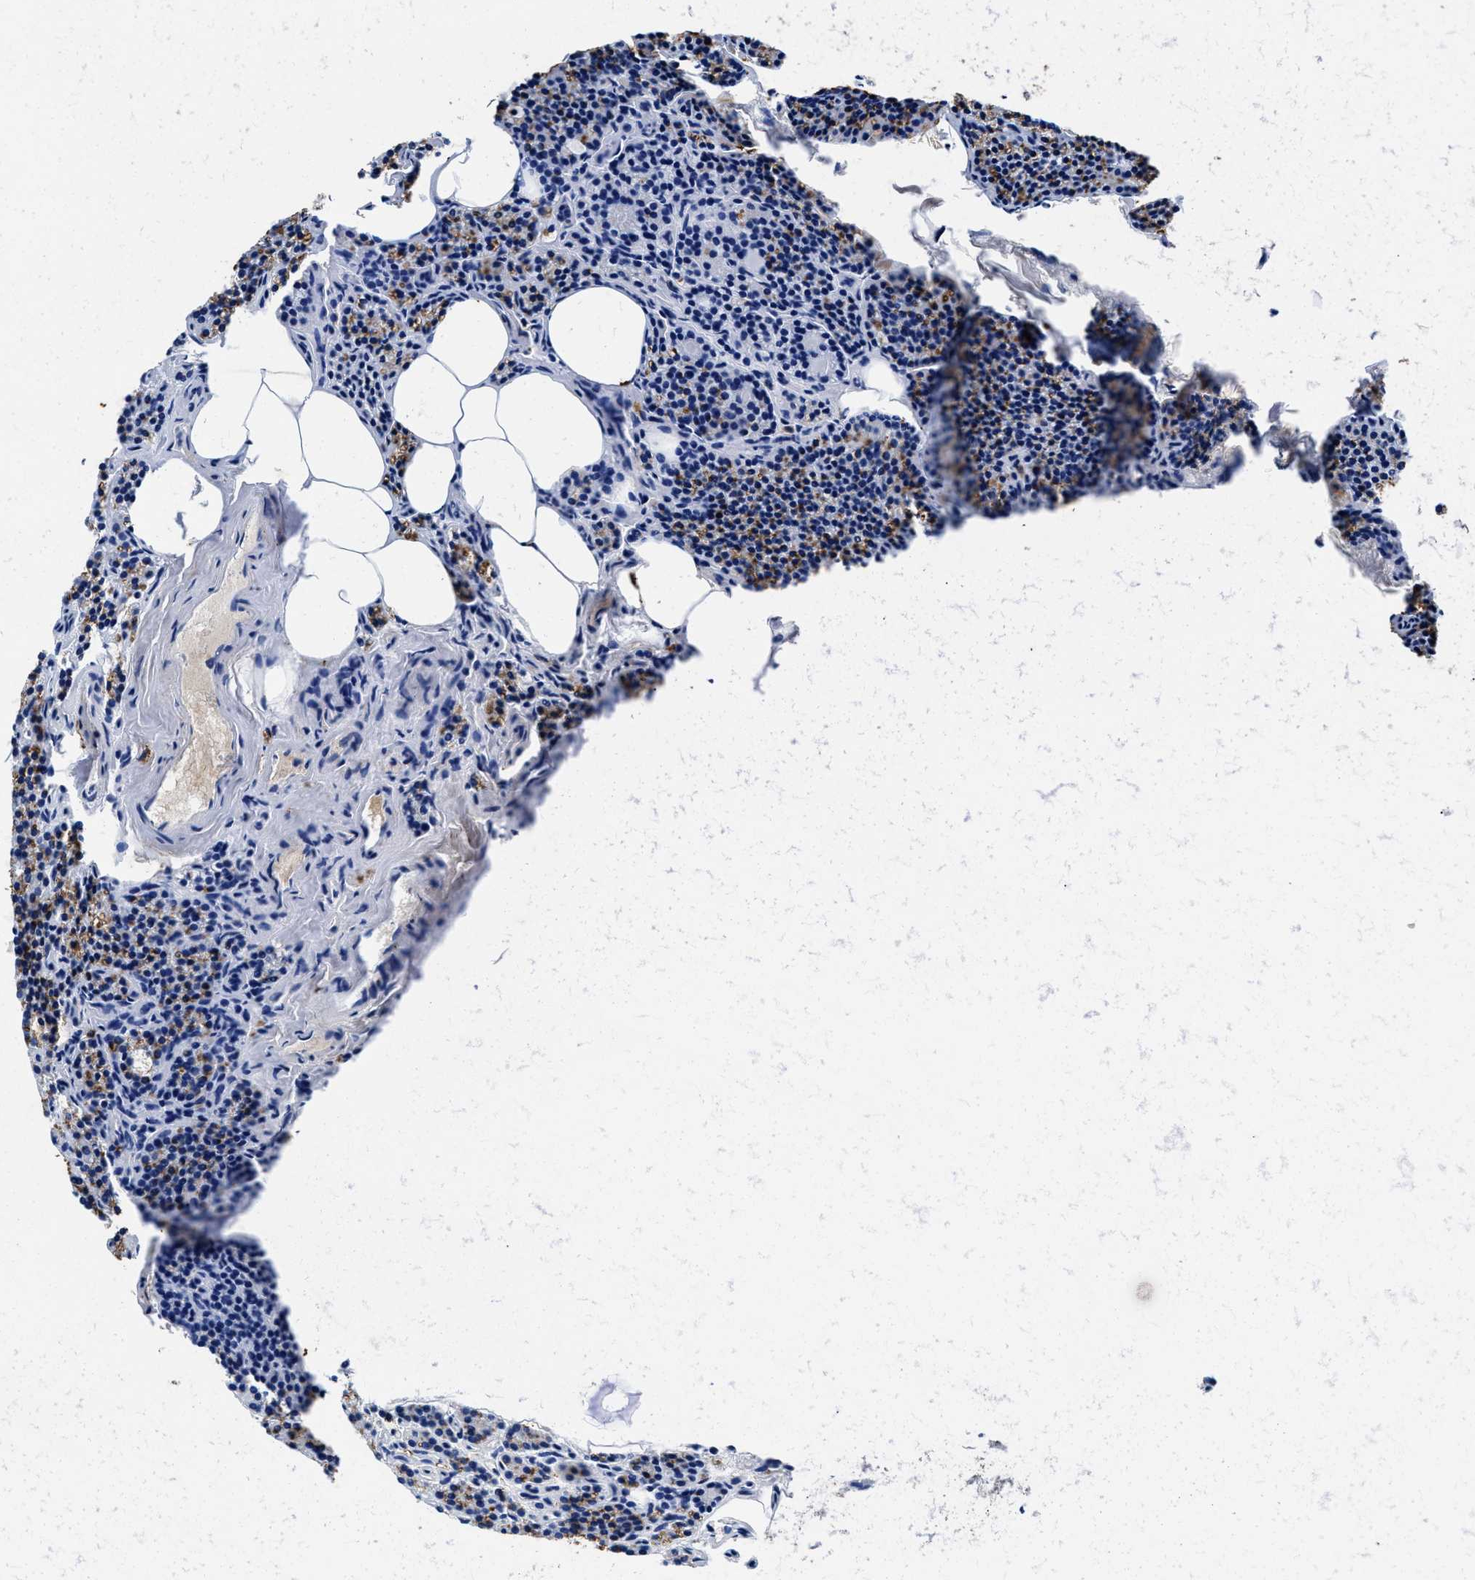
{"staining": {"intensity": "negative", "quantity": "none", "location": "none"}, "tissue": "parathyroid gland", "cell_type": "Glandular cells", "image_type": "normal", "snomed": [{"axis": "morphology", "description": "Normal tissue, NOS"}, {"axis": "morphology", "description": "Adenoma, NOS"}, {"axis": "topography", "description": "Parathyroid gland"}], "caption": "Immunohistochemistry micrograph of normal human parathyroid gland stained for a protein (brown), which demonstrates no expression in glandular cells.", "gene": "TEX261", "patient": {"sex": "female", "age": 74}}